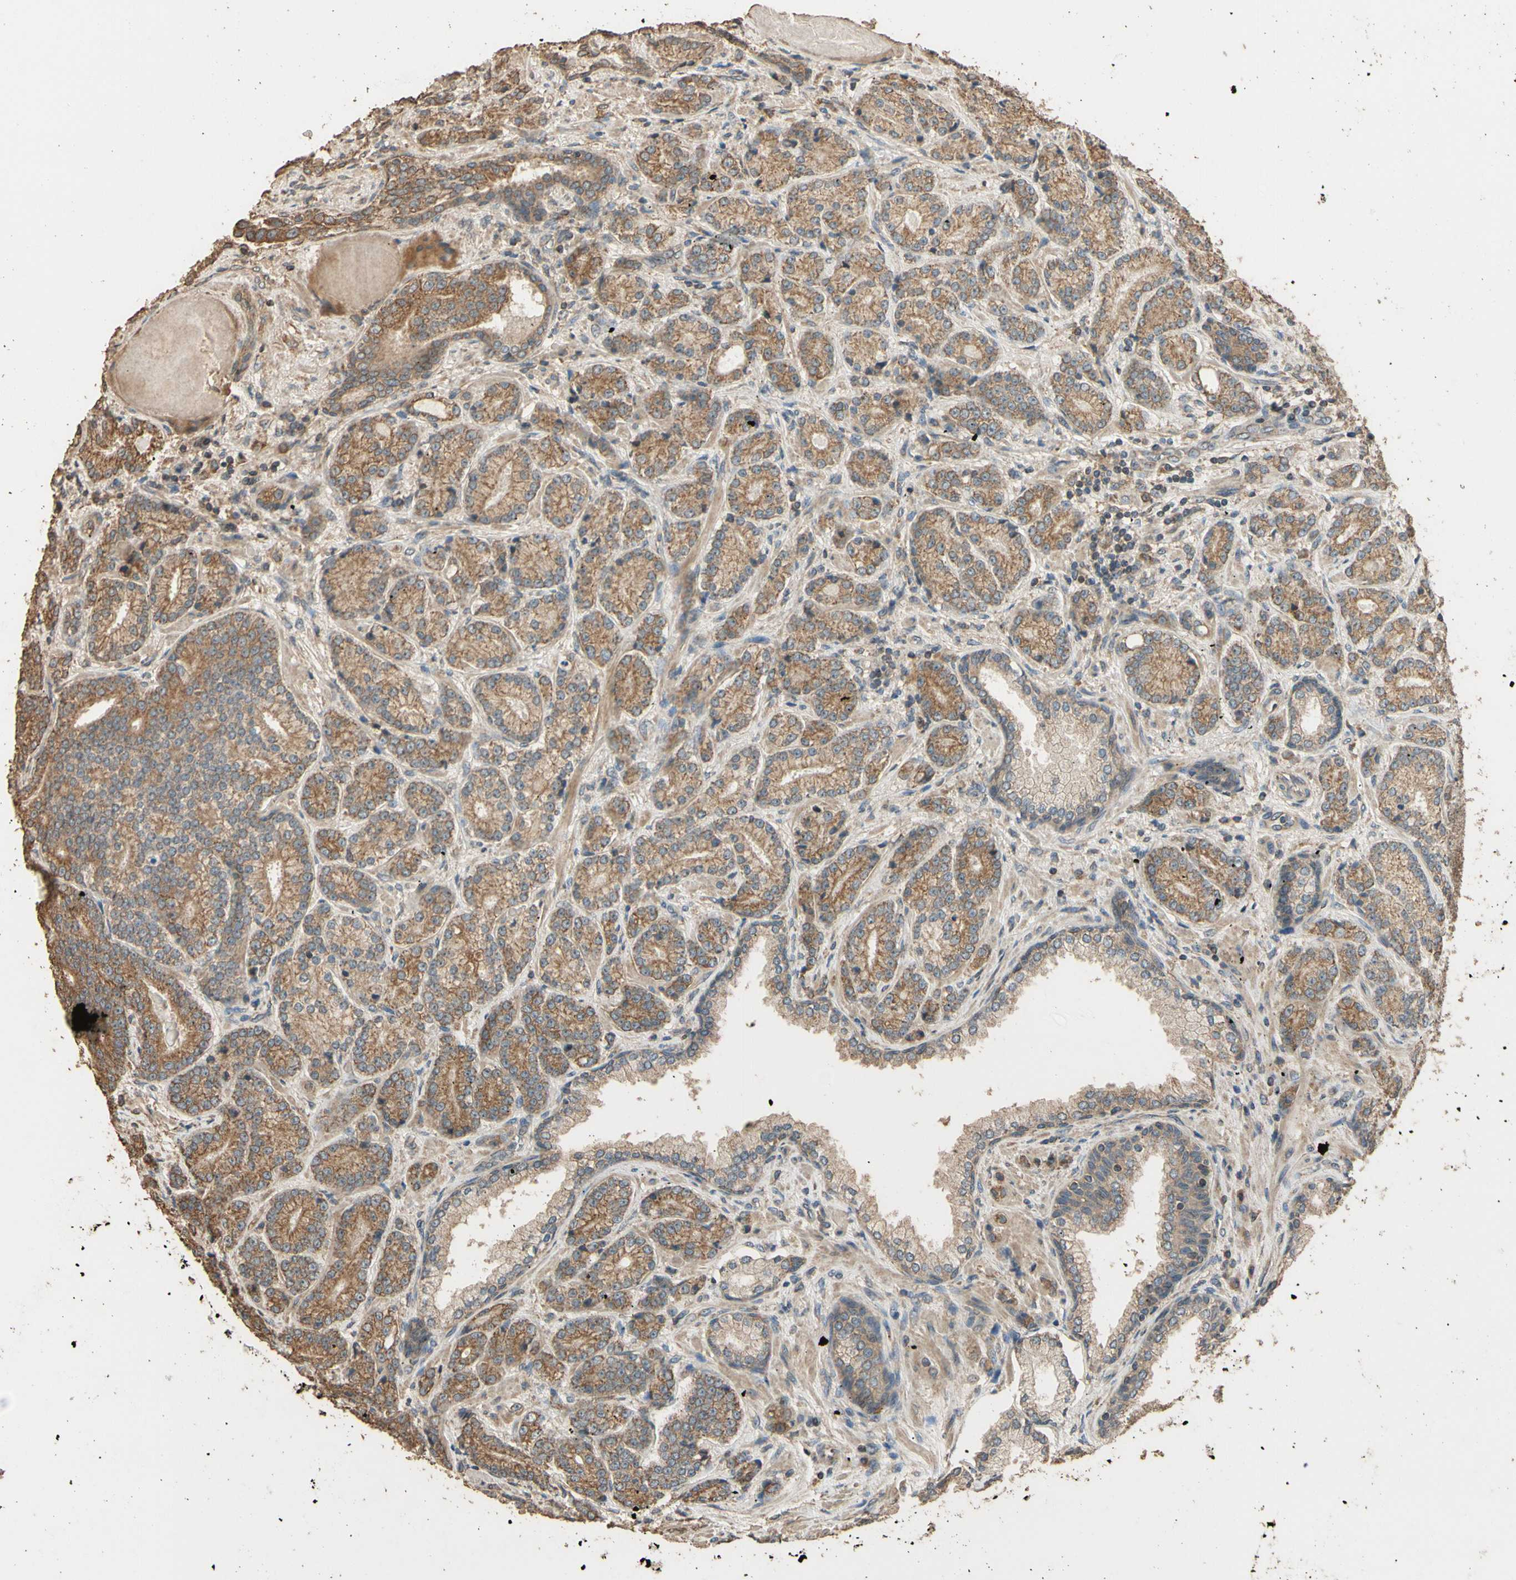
{"staining": {"intensity": "moderate", "quantity": ">75%", "location": "cytoplasmic/membranous"}, "tissue": "prostate cancer", "cell_type": "Tumor cells", "image_type": "cancer", "snomed": [{"axis": "morphology", "description": "Adenocarcinoma, High grade"}, {"axis": "topography", "description": "Prostate"}], "caption": "A micrograph of human prostate high-grade adenocarcinoma stained for a protein reveals moderate cytoplasmic/membranous brown staining in tumor cells.", "gene": "STX18", "patient": {"sex": "male", "age": 61}}